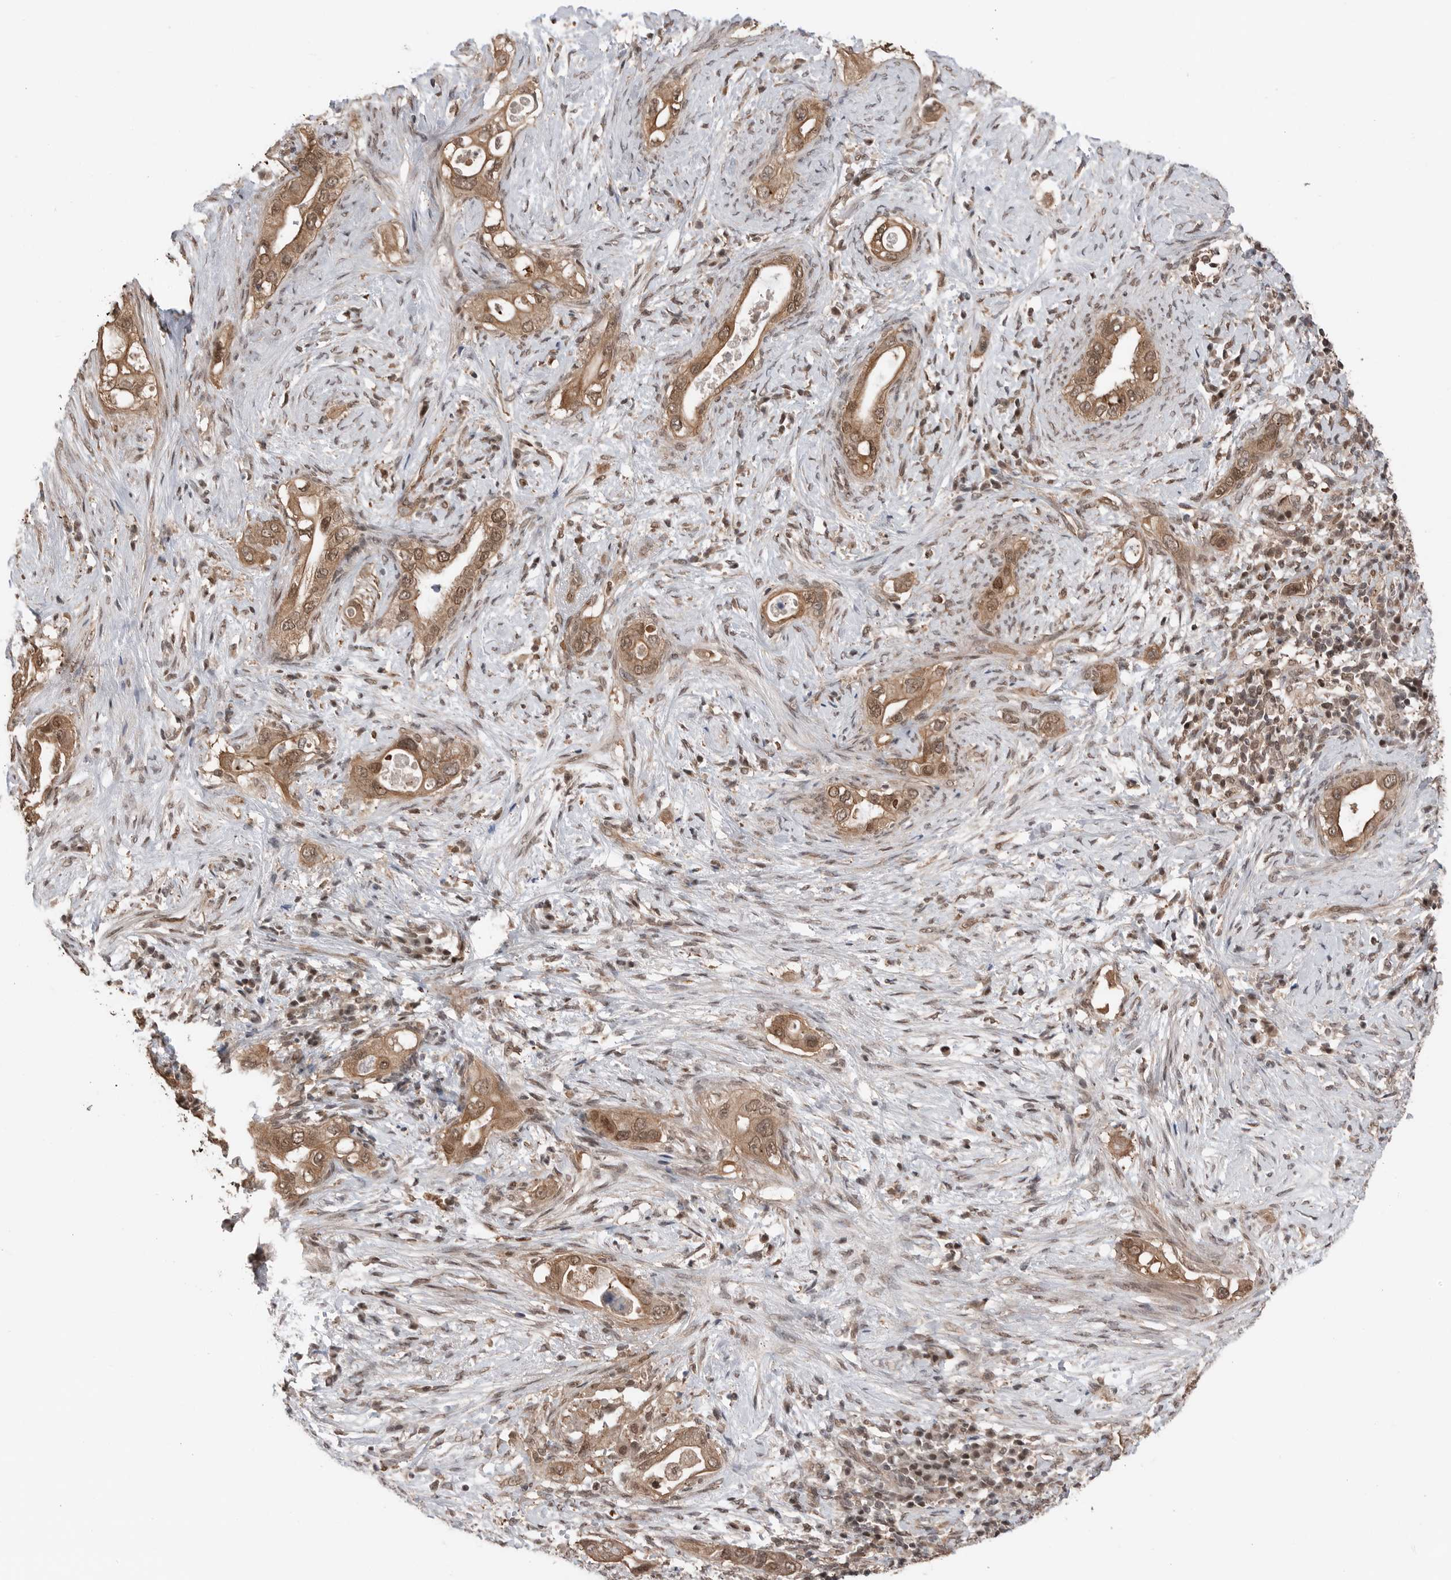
{"staining": {"intensity": "moderate", "quantity": ">75%", "location": "cytoplasmic/membranous,nuclear"}, "tissue": "pancreatic cancer", "cell_type": "Tumor cells", "image_type": "cancer", "snomed": [{"axis": "morphology", "description": "Inflammation, NOS"}, {"axis": "morphology", "description": "Adenocarcinoma, NOS"}, {"axis": "topography", "description": "Pancreas"}], "caption": "The image exhibits staining of pancreatic cancer, revealing moderate cytoplasmic/membranous and nuclear protein positivity (brown color) within tumor cells.", "gene": "PEAK1", "patient": {"sex": "female", "age": 56}}